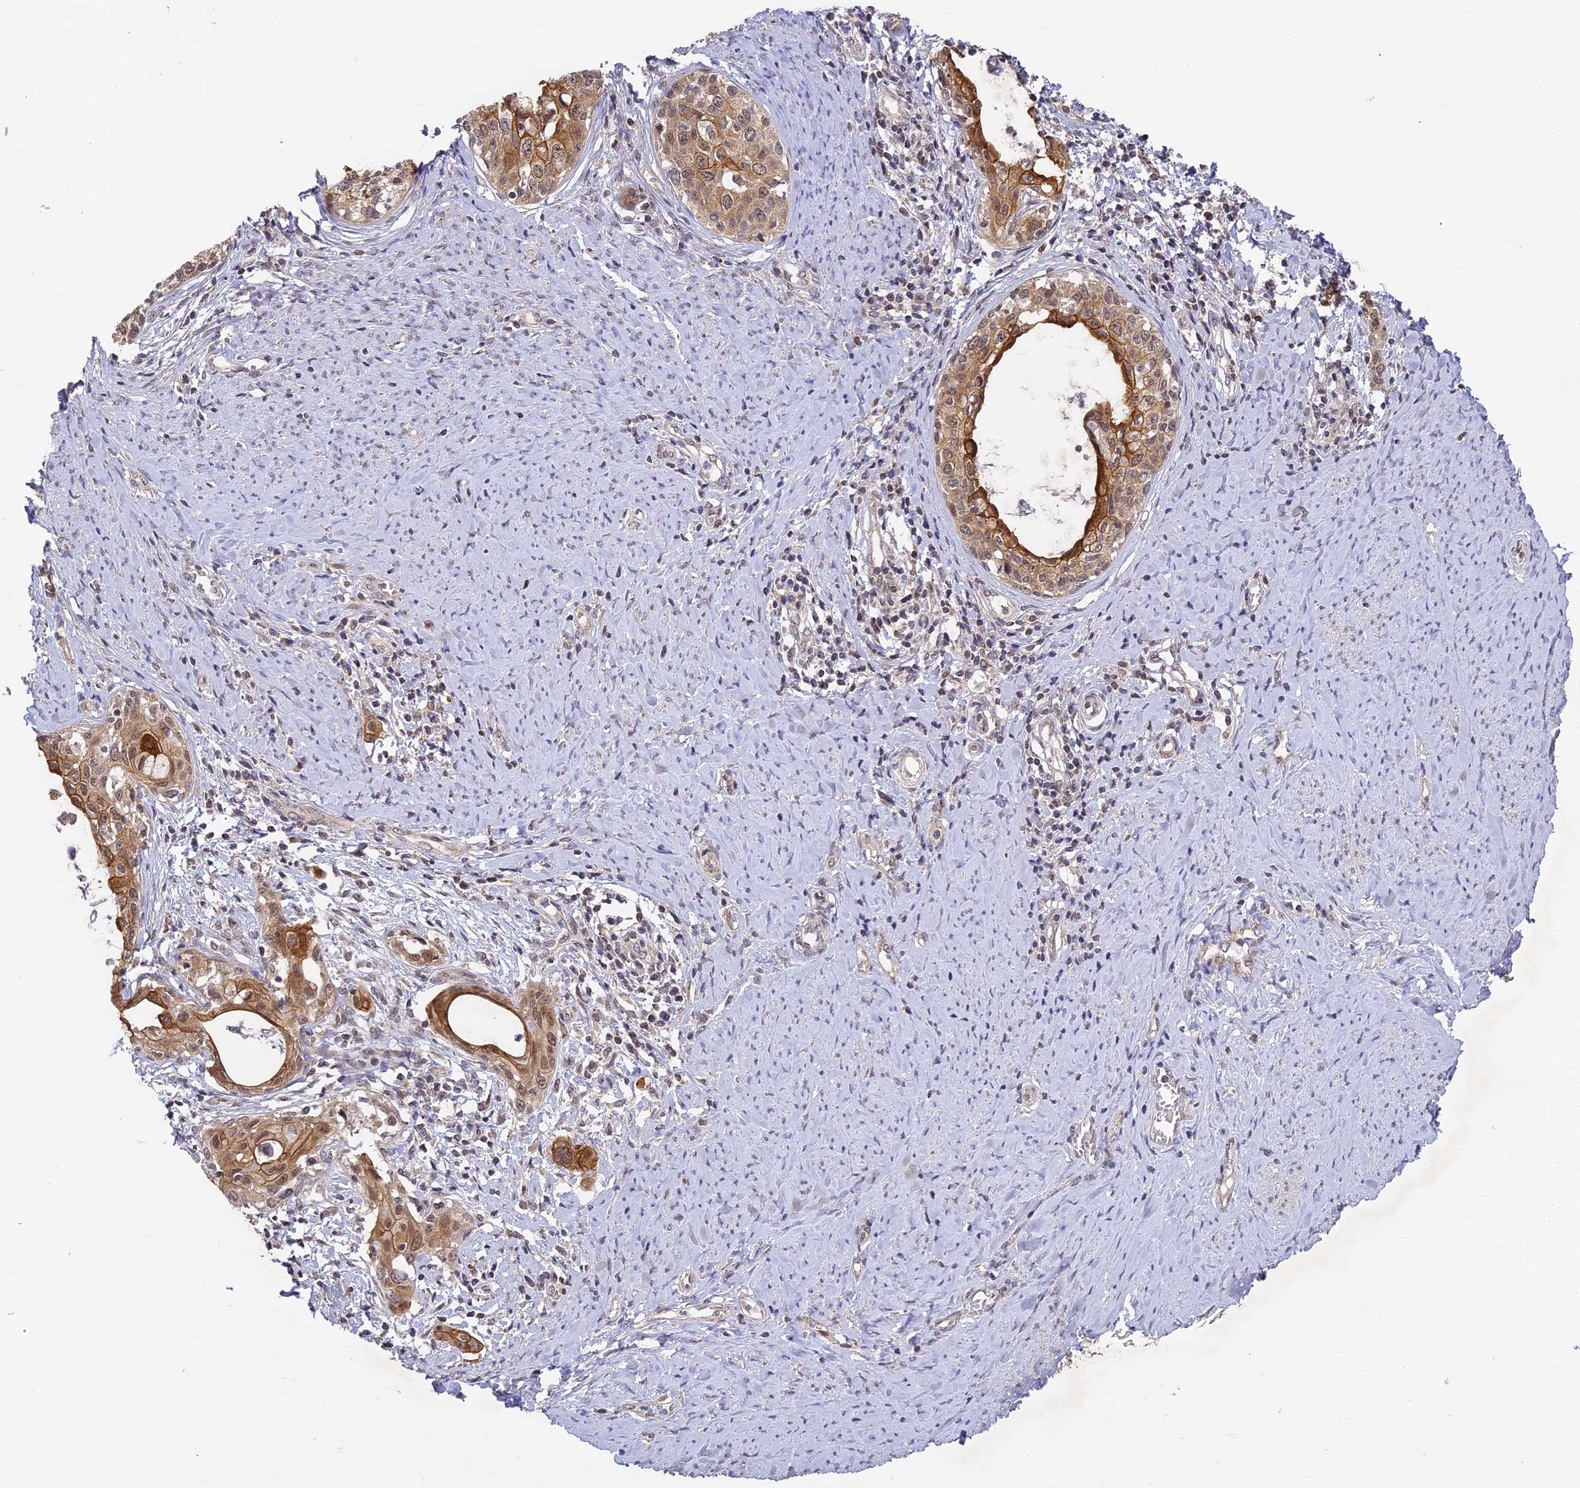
{"staining": {"intensity": "strong", "quantity": ">75%", "location": "cytoplasmic/membranous,nuclear"}, "tissue": "cervical cancer", "cell_type": "Tumor cells", "image_type": "cancer", "snomed": [{"axis": "morphology", "description": "Squamous cell carcinoma, NOS"}, {"axis": "morphology", "description": "Adenocarcinoma, NOS"}, {"axis": "topography", "description": "Cervix"}], "caption": "Human cervical cancer stained with a brown dye exhibits strong cytoplasmic/membranous and nuclear positive positivity in about >75% of tumor cells.", "gene": "DNAAF10", "patient": {"sex": "female", "age": 52}}